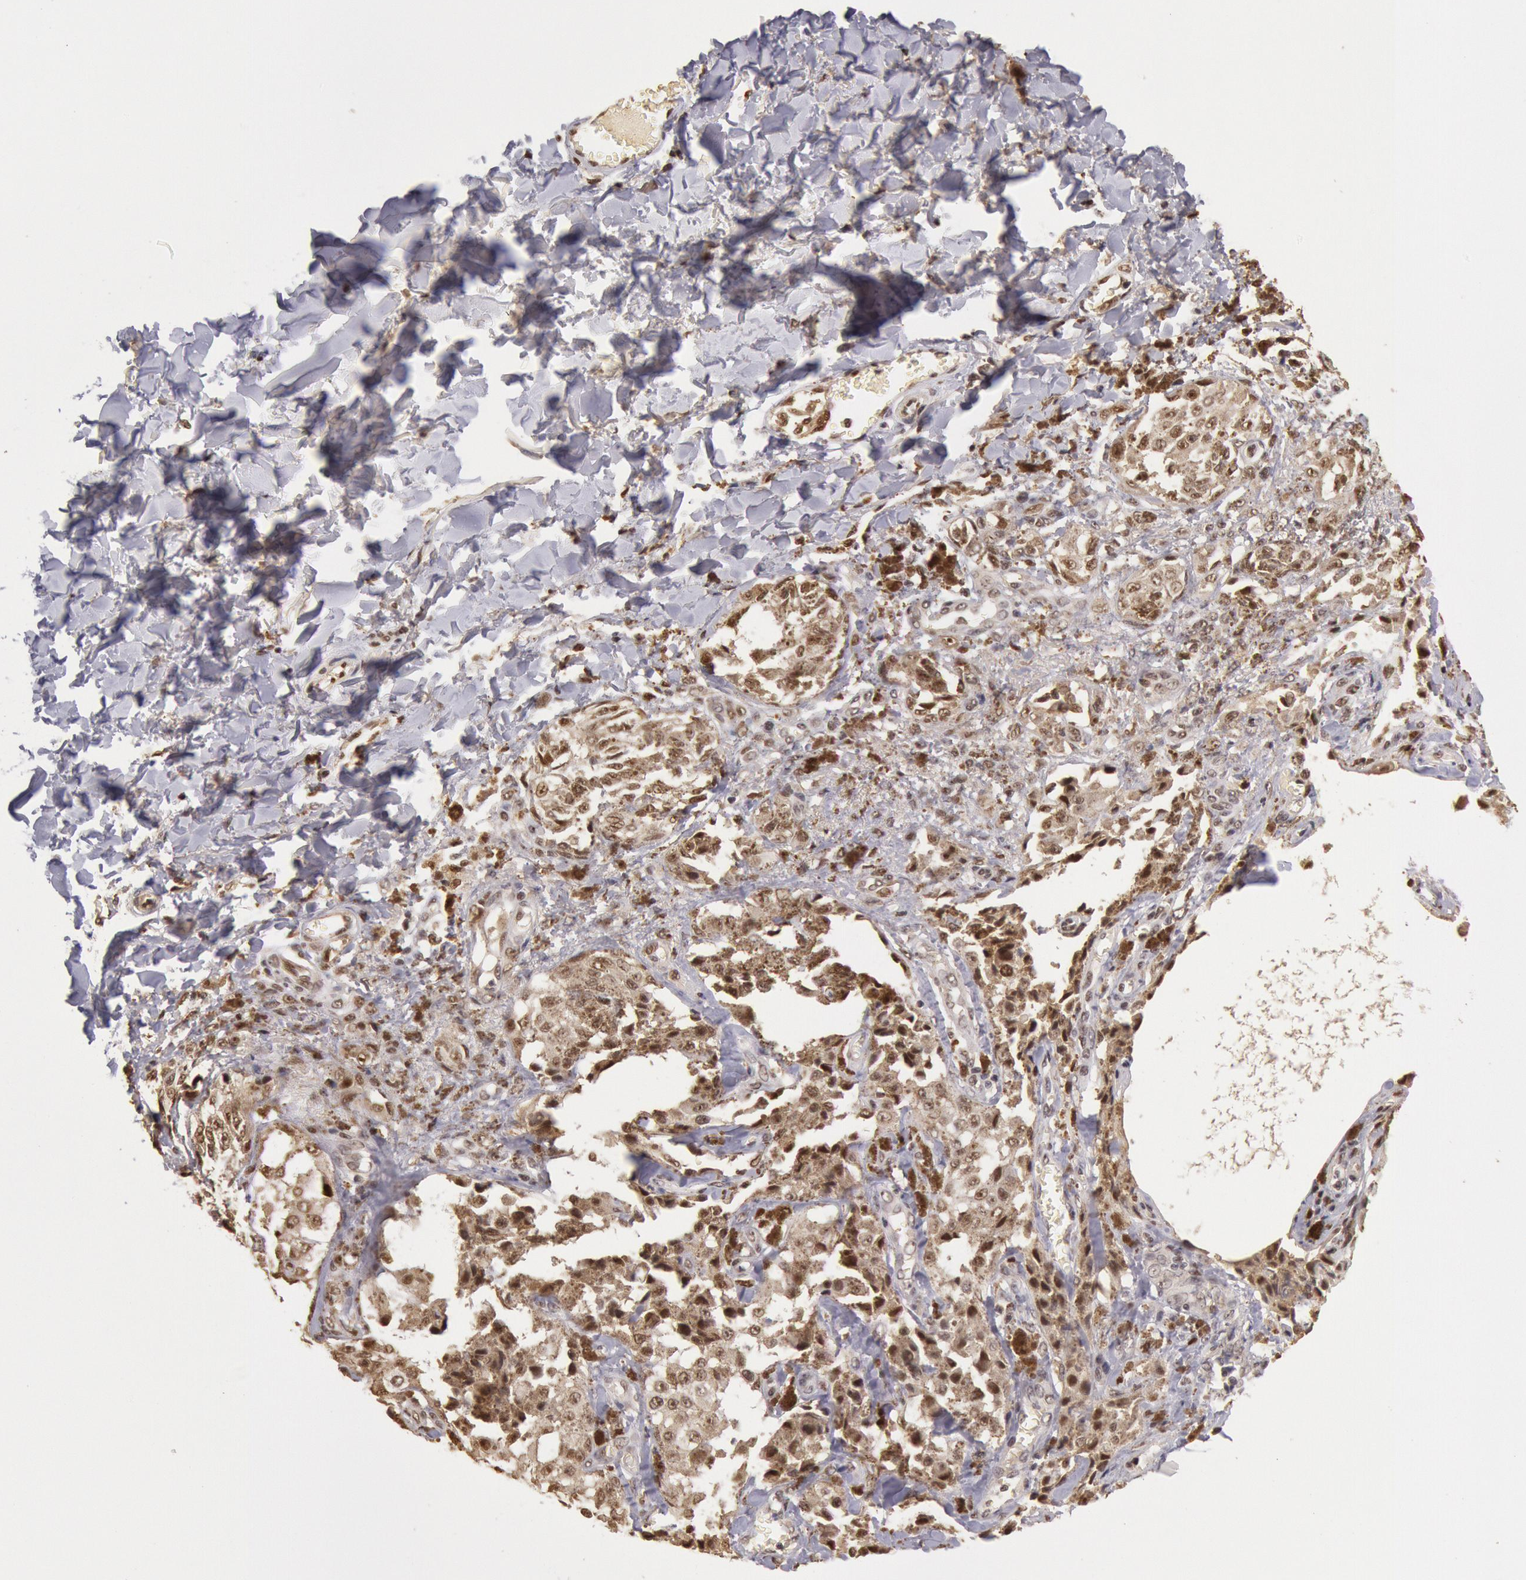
{"staining": {"intensity": "moderate", "quantity": "25%-75%", "location": "nuclear"}, "tissue": "melanoma", "cell_type": "Tumor cells", "image_type": "cancer", "snomed": [{"axis": "morphology", "description": "Malignant melanoma, NOS"}, {"axis": "topography", "description": "Skin"}], "caption": "IHC (DAB (3,3'-diaminobenzidine)) staining of malignant melanoma displays moderate nuclear protein expression in approximately 25%-75% of tumor cells. (Brightfield microscopy of DAB IHC at high magnification).", "gene": "LIG4", "patient": {"sex": "female", "age": 82}}